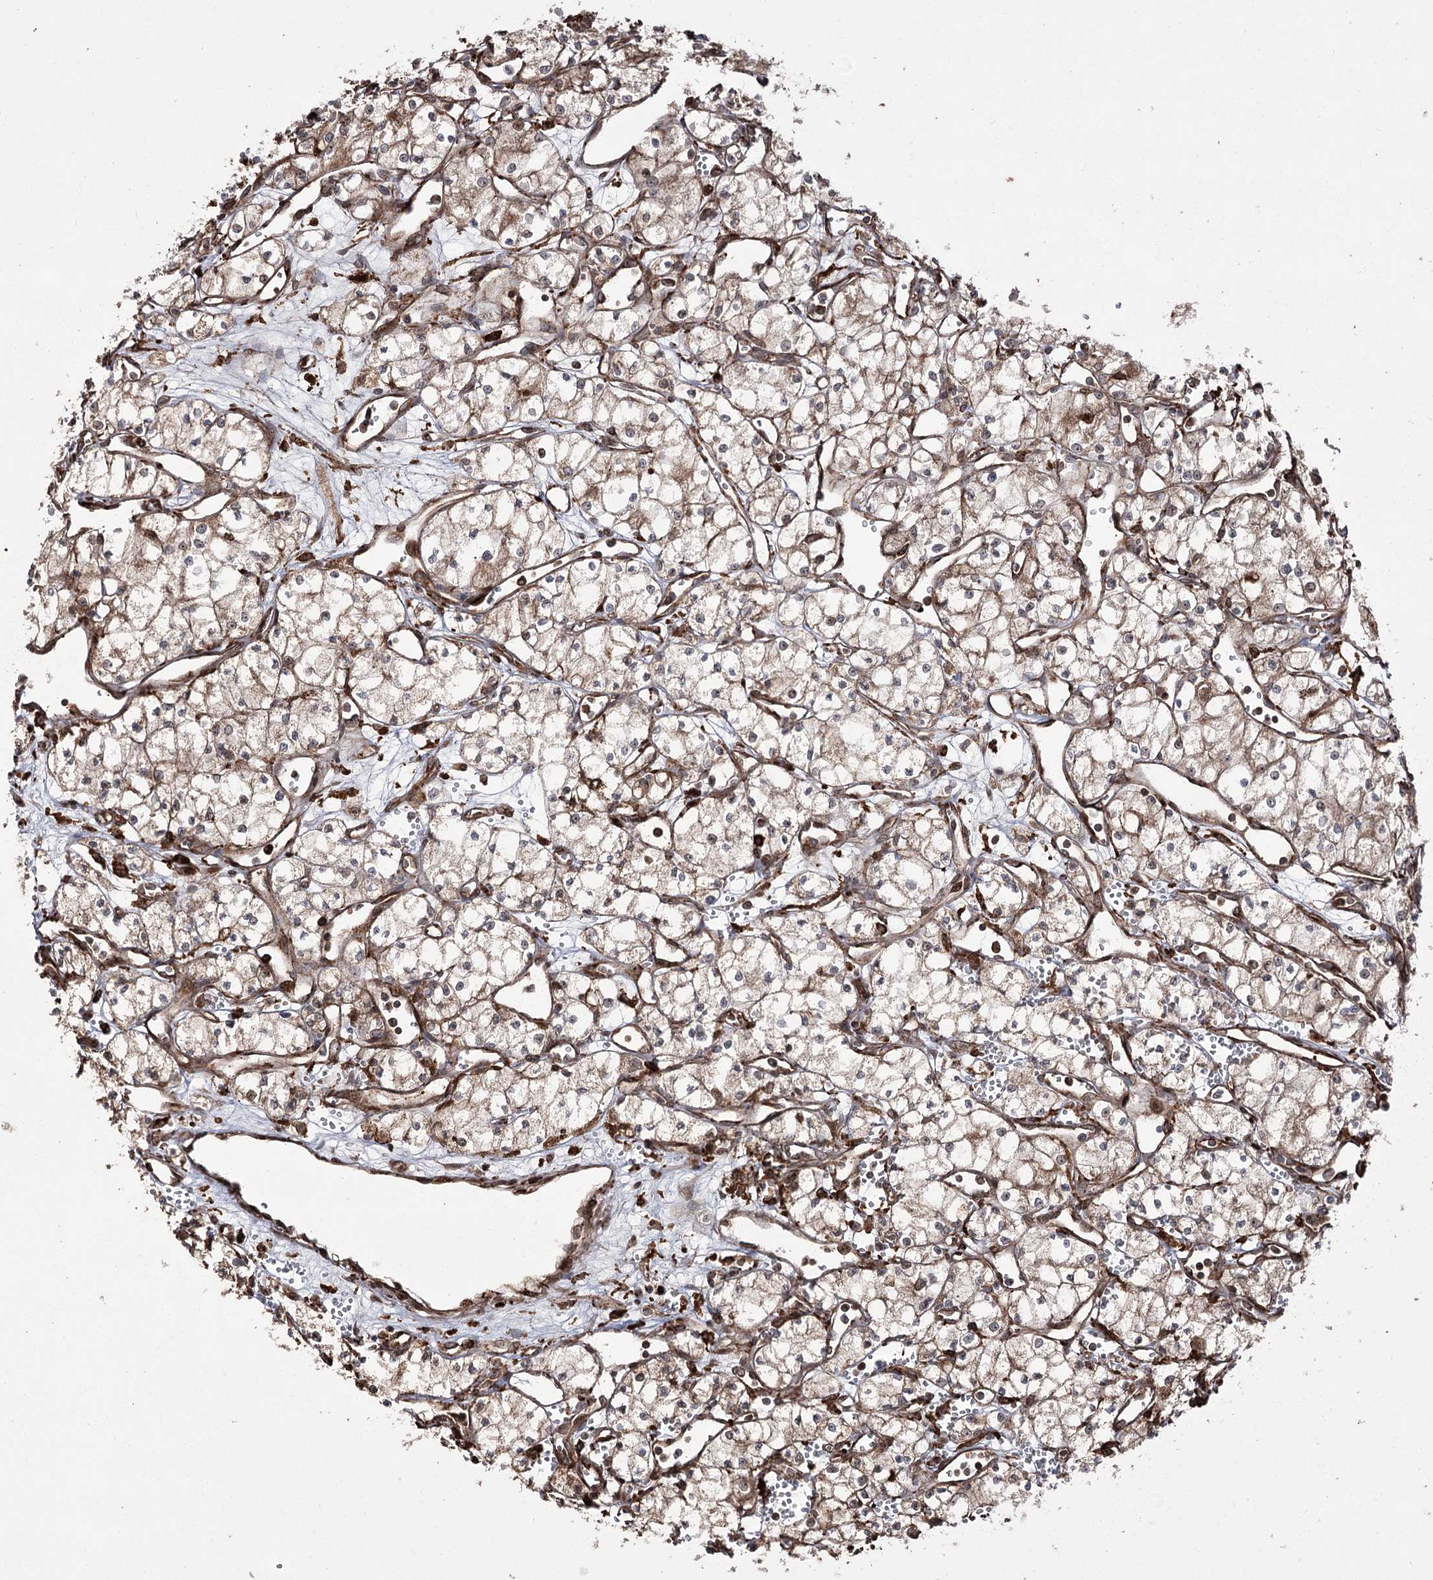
{"staining": {"intensity": "weak", "quantity": ">75%", "location": "cytoplasmic/membranous"}, "tissue": "renal cancer", "cell_type": "Tumor cells", "image_type": "cancer", "snomed": [{"axis": "morphology", "description": "Adenocarcinoma, NOS"}, {"axis": "topography", "description": "Kidney"}], "caption": "Weak cytoplasmic/membranous positivity for a protein is appreciated in approximately >75% of tumor cells of renal adenocarcinoma using immunohistochemistry (IHC).", "gene": "FANCL", "patient": {"sex": "male", "age": 59}}